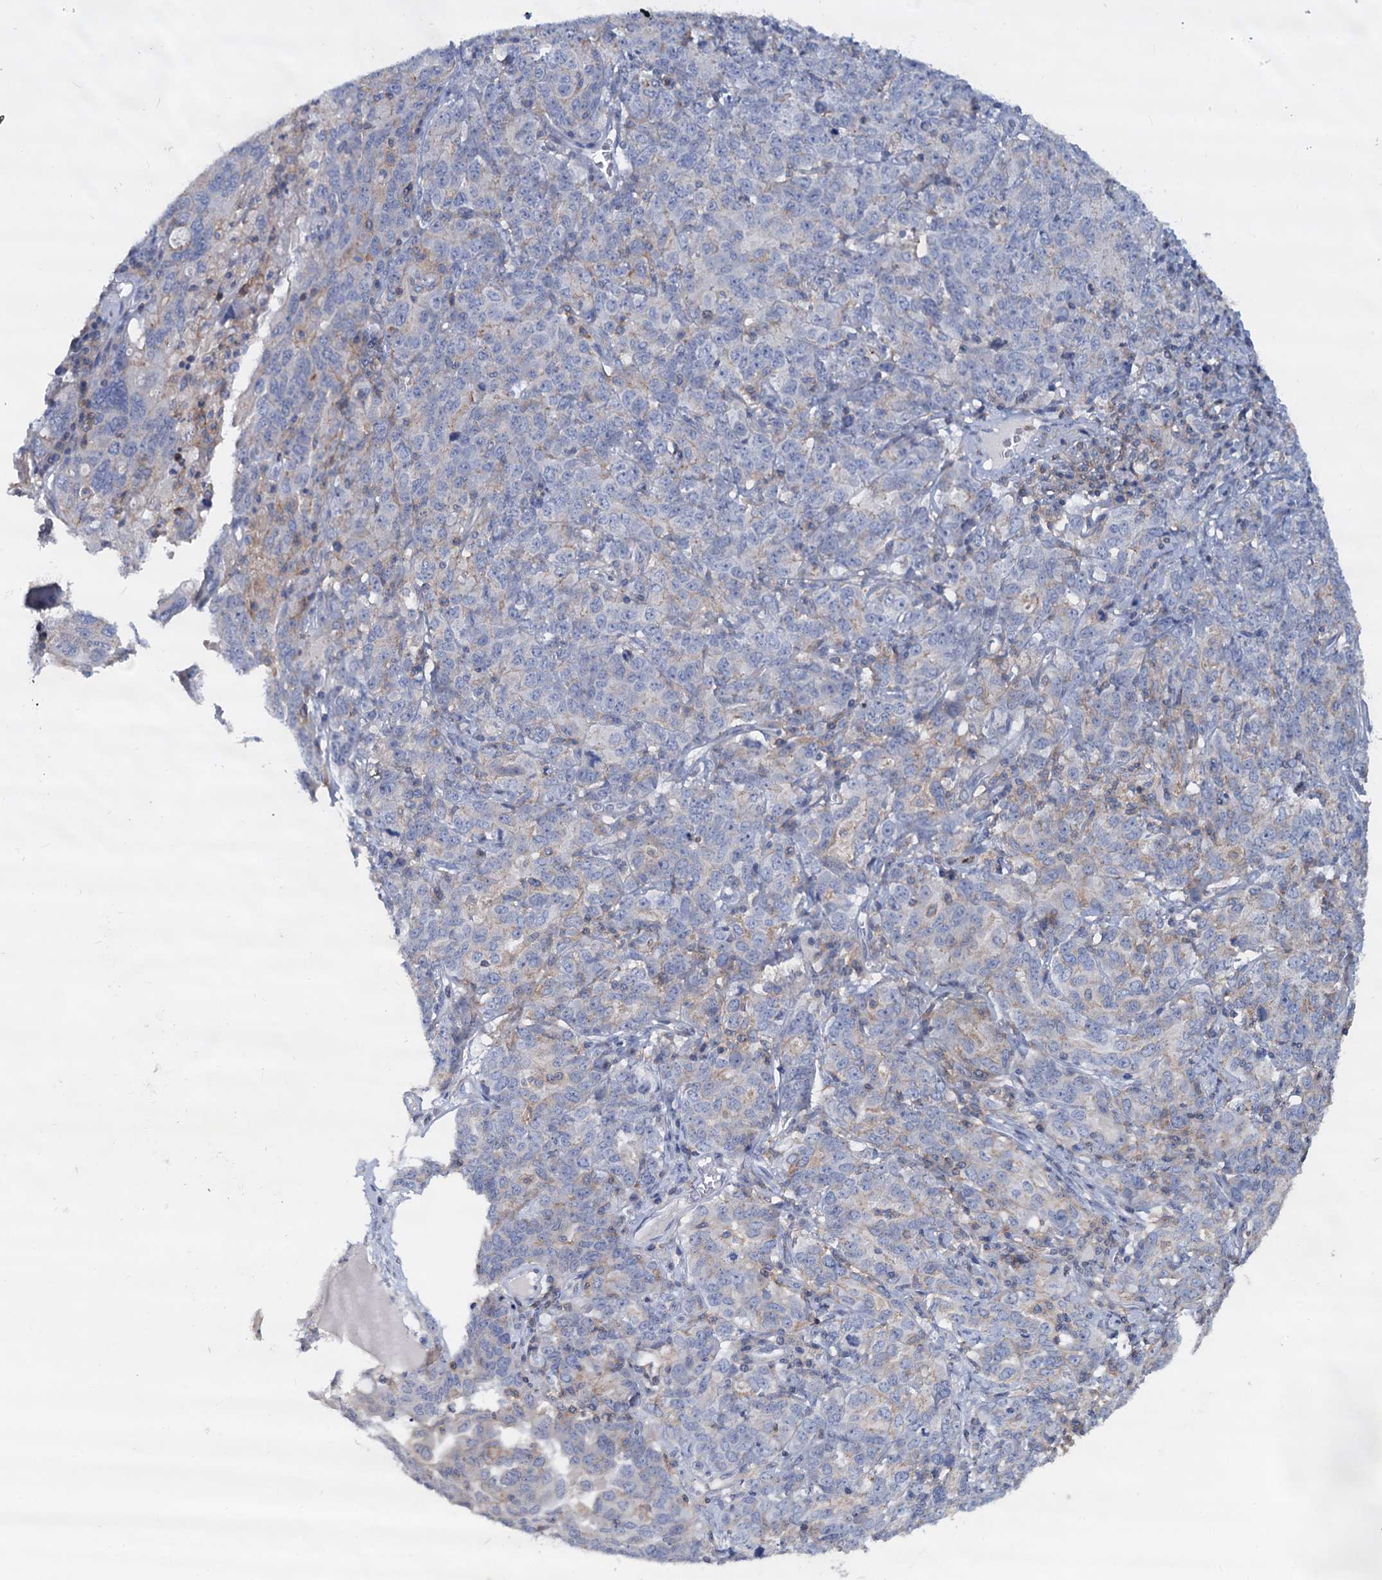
{"staining": {"intensity": "negative", "quantity": "none", "location": "none"}, "tissue": "ovarian cancer", "cell_type": "Tumor cells", "image_type": "cancer", "snomed": [{"axis": "morphology", "description": "Carcinoma, endometroid"}, {"axis": "topography", "description": "Ovary"}], "caption": "Tumor cells are negative for brown protein staining in ovarian endometroid carcinoma.", "gene": "LRCH4", "patient": {"sex": "female", "age": 62}}